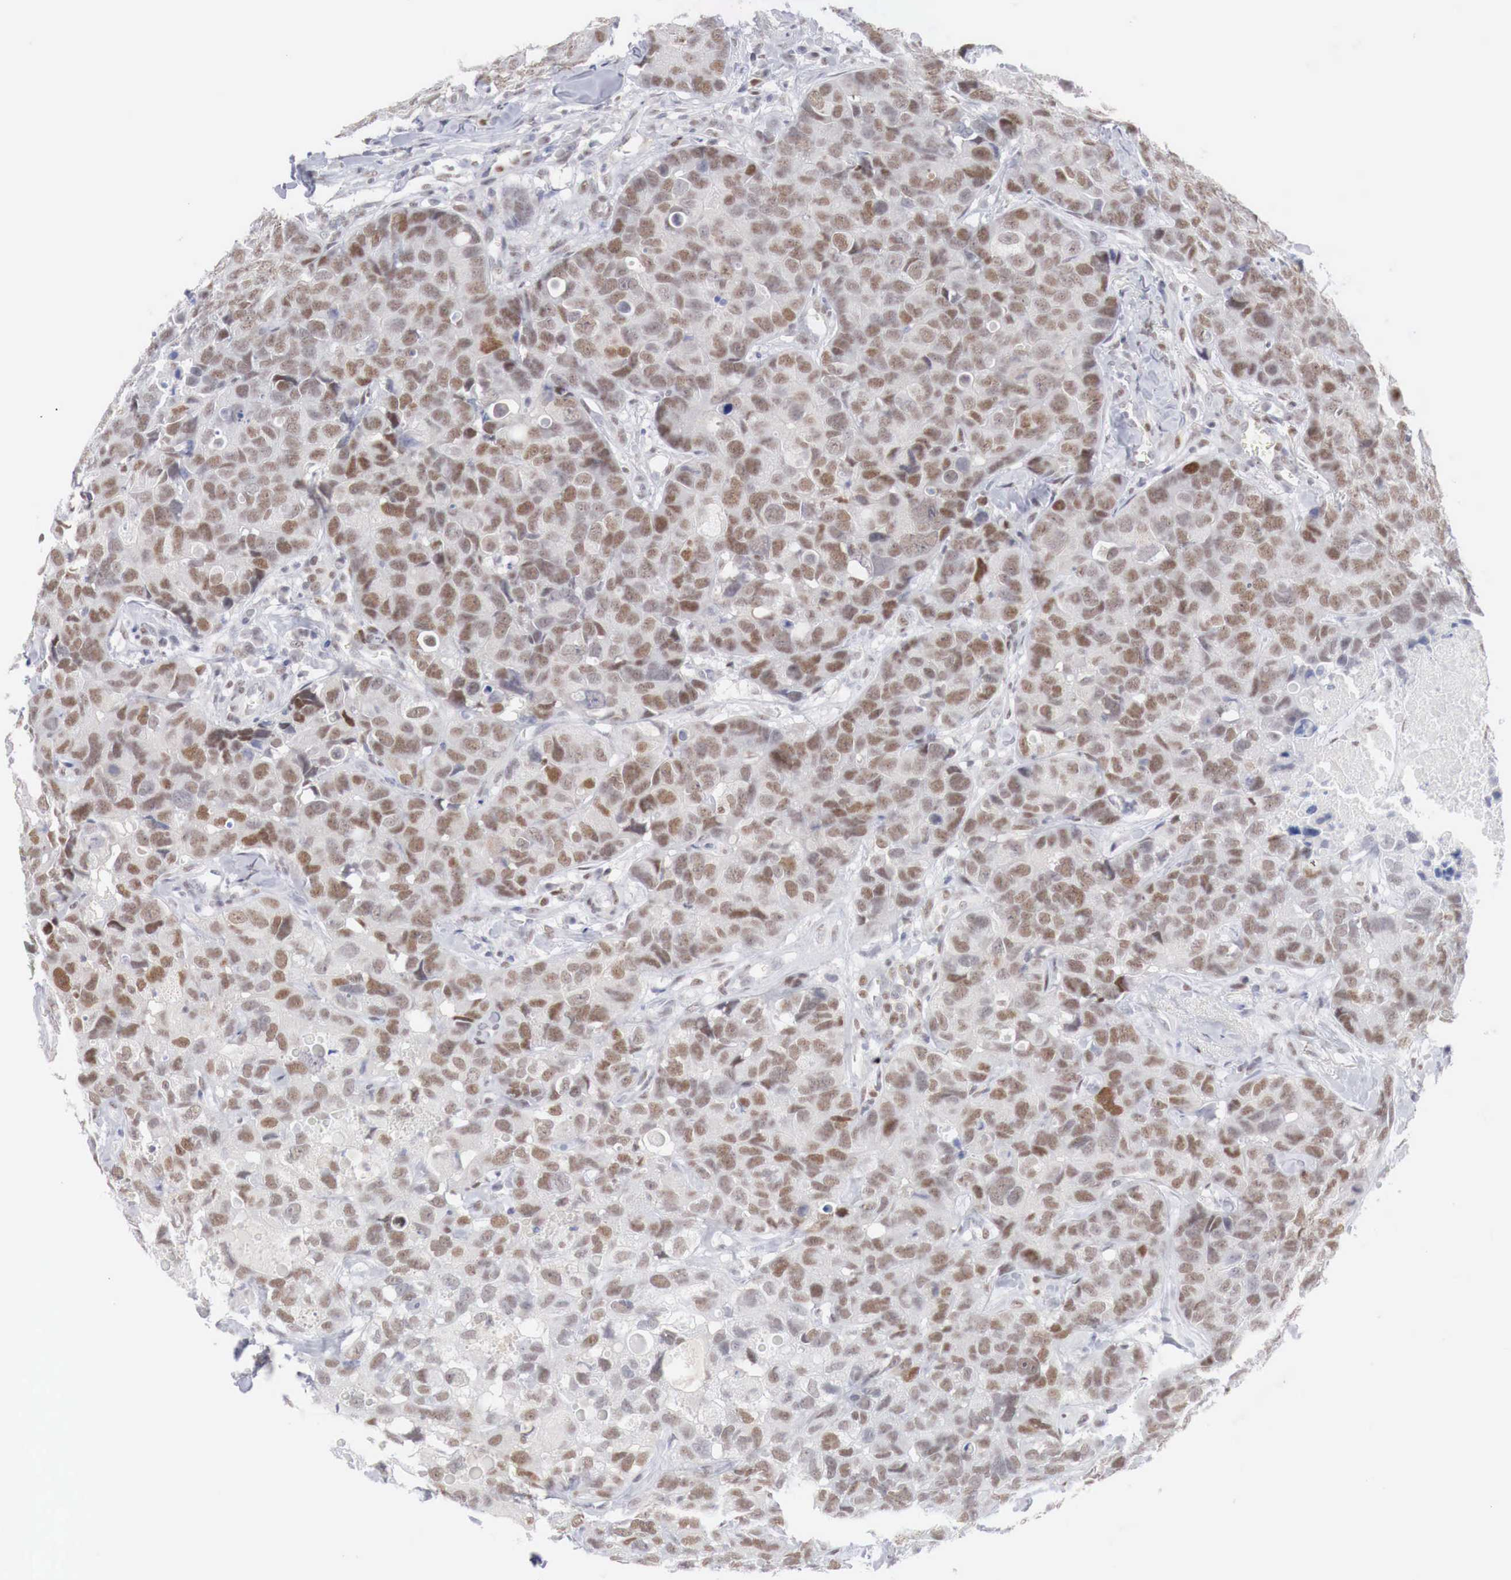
{"staining": {"intensity": "moderate", "quantity": ">75%", "location": "nuclear"}, "tissue": "breast cancer", "cell_type": "Tumor cells", "image_type": "cancer", "snomed": [{"axis": "morphology", "description": "Duct carcinoma"}, {"axis": "topography", "description": "Breast"}], "caption": "This micrograph reveals IHC staining of human breast cancer, with medium moderate nuclear expression in about >75% of tumor cells.", "gene": "FOXP2", "patient": {"sex": "female", "age": 91}}